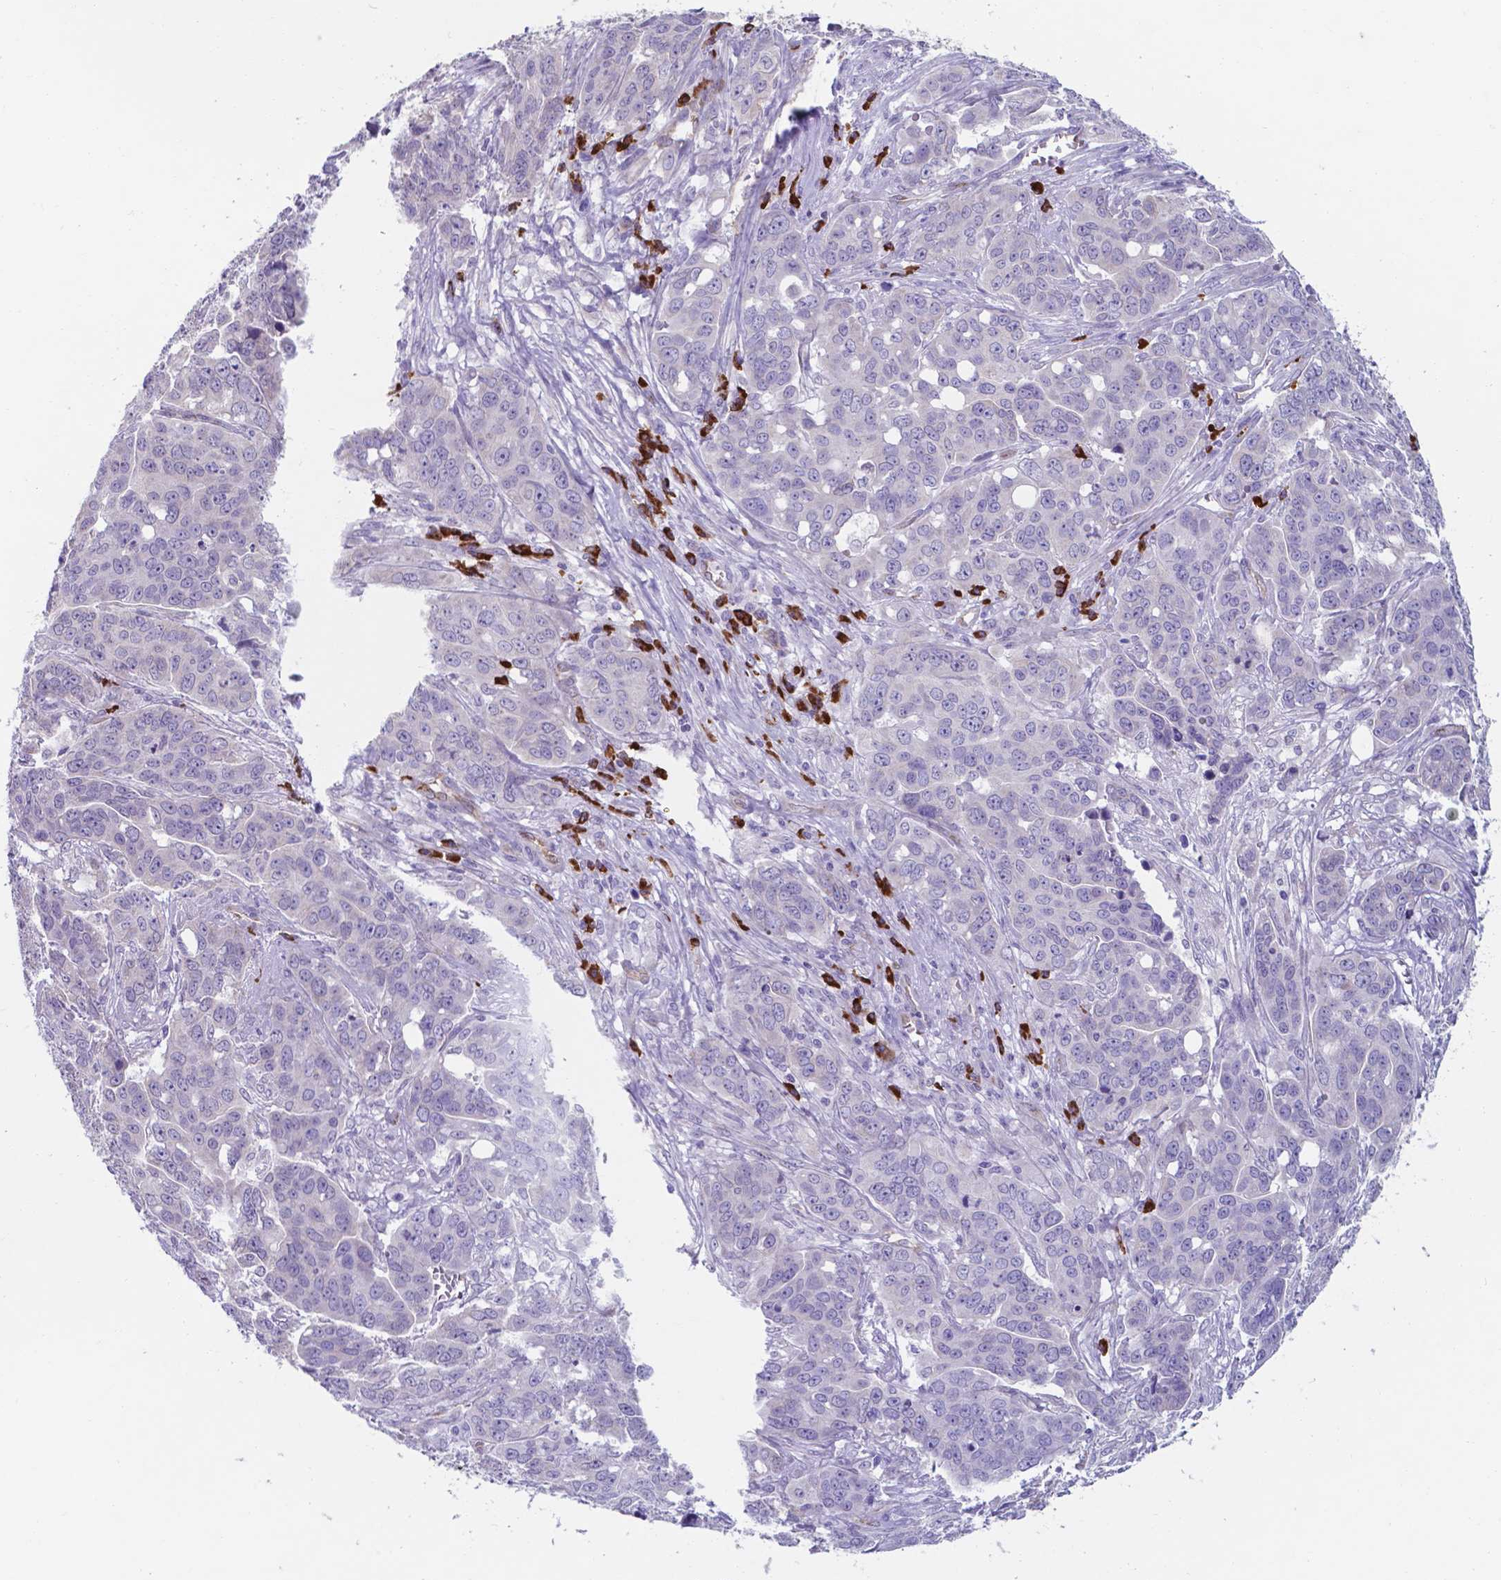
{"staining": {"intensity": "negative", "quantity": "none", "location": "none"}, "tissue": "ovarian cancer", "cell_type": "Tumor cells", "image_type": "cancer", "snomed": [{"axis": "morphology", "description": "Carcinoma, endometroid"}, {"axis": "topography", "description": "Ovary"}], "caption": "Immunohistochemistry (IHC) of ovarian cancer shows no expression in tumor cells. (Immunohistochemistry (IHC), brightfield microscopy, high magnification).", "gene": "UBE2J1", "patient": {"sex": "female", "age": 78}}